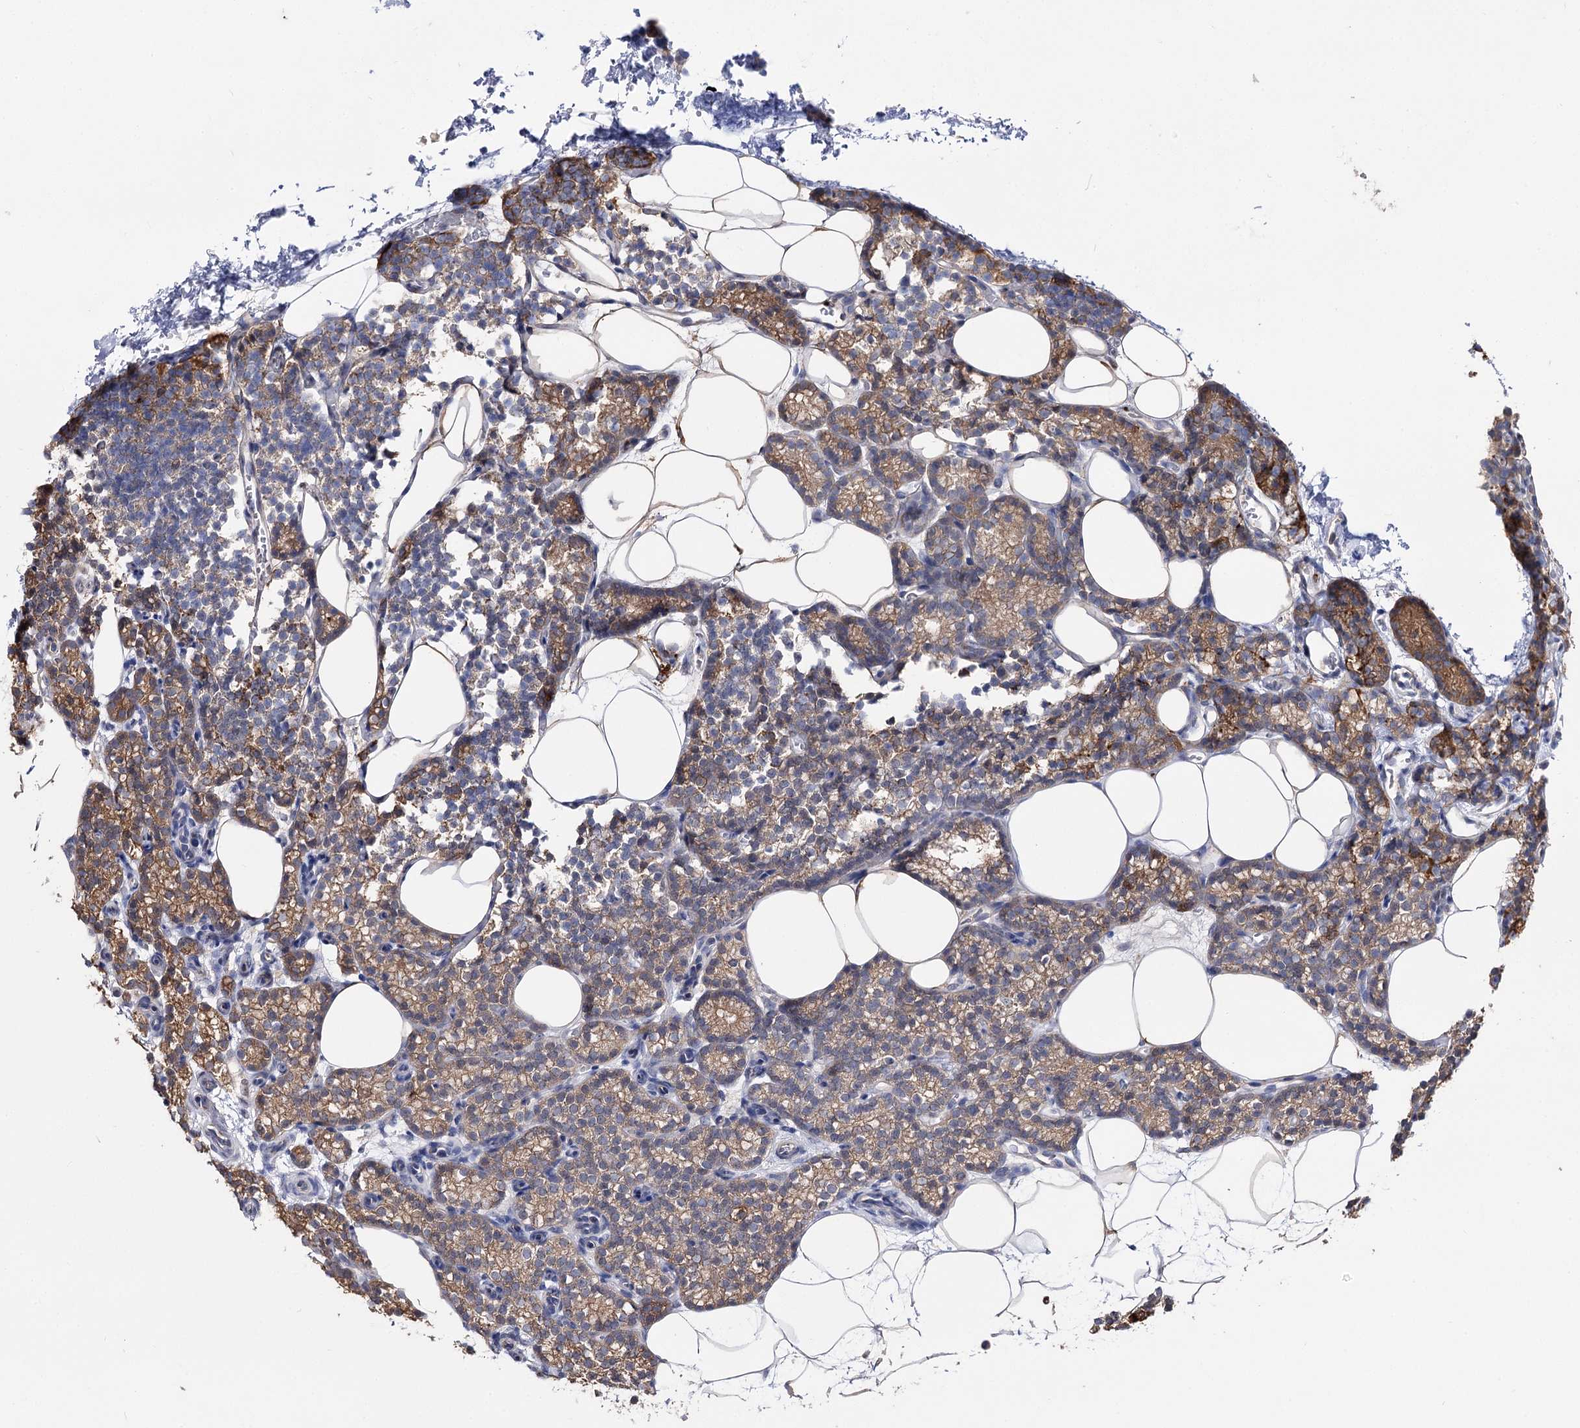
{"staining": {"intensity": "moderate", "quantity": ">75%", "location": "cytoplasmic/membranous"}, "tissue": "parathyroid gland", "cell_type": "Glandular cells", "image_type": "normal", "snomed": [{"axis": "morphology", "description": "Normal tissue, NOS"}, {"axis": "topography", "description": "Parathyroid gland"}], "caption": "Glandular cells demonstrate medium levels of moderate cytoplasmic/membranous expression in approximately >75% of cells in unremarkable human parathyroid gland.", "gene": "UGP2", "patient": {"sex": "male", "age": 58}}